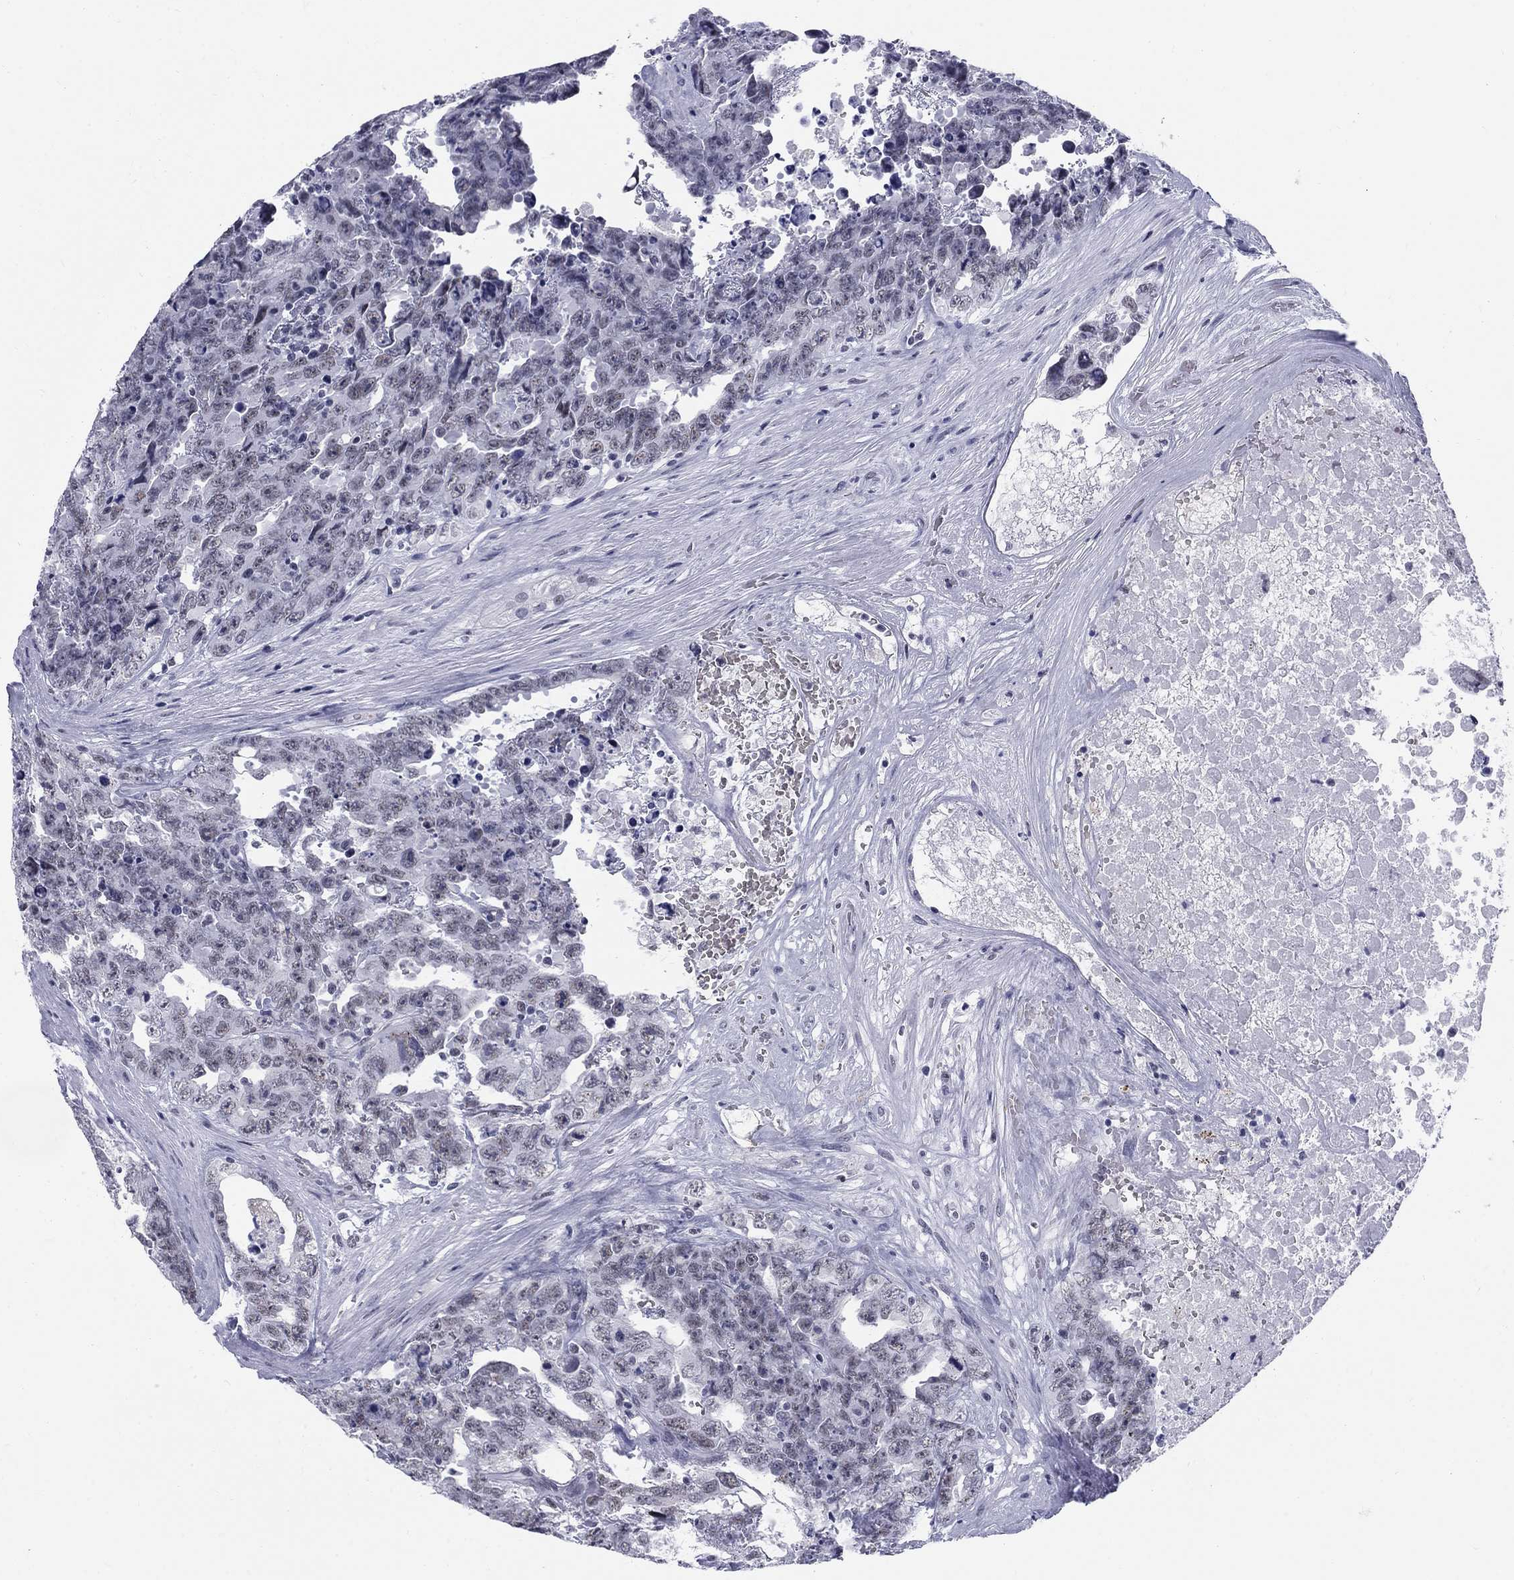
{"staining": {"intensity": "negative", "quantity": "none", "location": "none"}, "tissue": "testis cancer", "cell_type": "Tumor cells", "image_type": "cancer", "snomed": [{"axis": "morphology", "description": "Carcinoma, Embryonal, NOS"}, {"axis": "topography", "description": "Testis"}], "caption": "DAB (3,3'-diaminobenzidine) immunohistochemical staining of human testis cancer (embryonal carcinoma) exhibits no significant positivity in tumor cells. Nuclei are stained in blue.", "gene": "DMTN", "patient": {"sex": "male", "age": 24}}